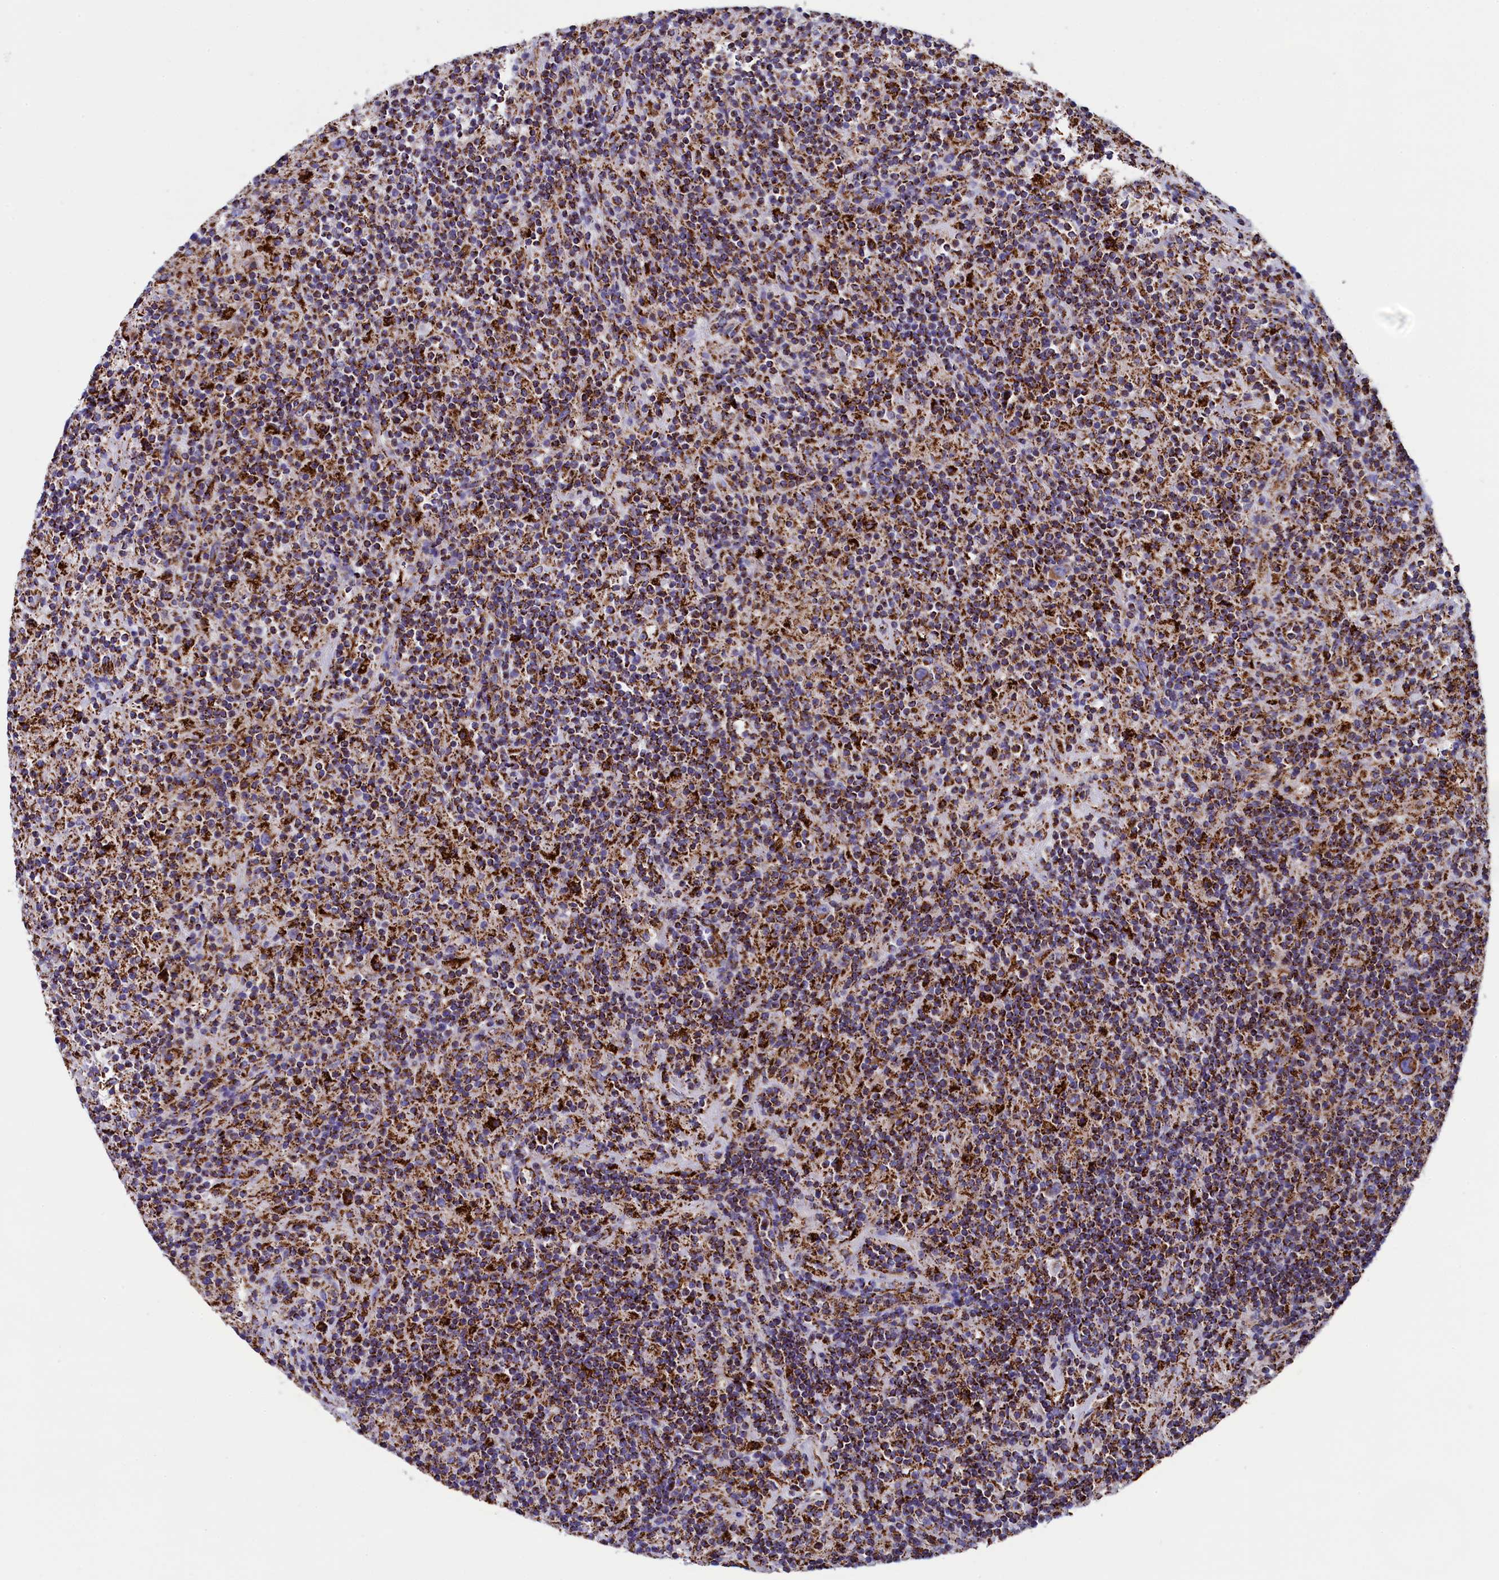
{"staining": {"intensity": "moderate", "quantity": ">75%", "location": "cytoplasmic/membranous"}, "tissue": "lymphoma", "cell_type": "Tumor cells", "image_type": "cancer", "snomed": [{"axis": "morphology", "description": "Hodgkin's disease, NOS"}, {"axis": "topography", "description": "Lymph node"}], "caption": "Tumor cells reveal medium levels of moderate cytoplasmic/membranous expression in approximately >75% of cells in human lymphoma.", "gene": "SLC39A3", "patient": {"sex": "male", "age": 70}}